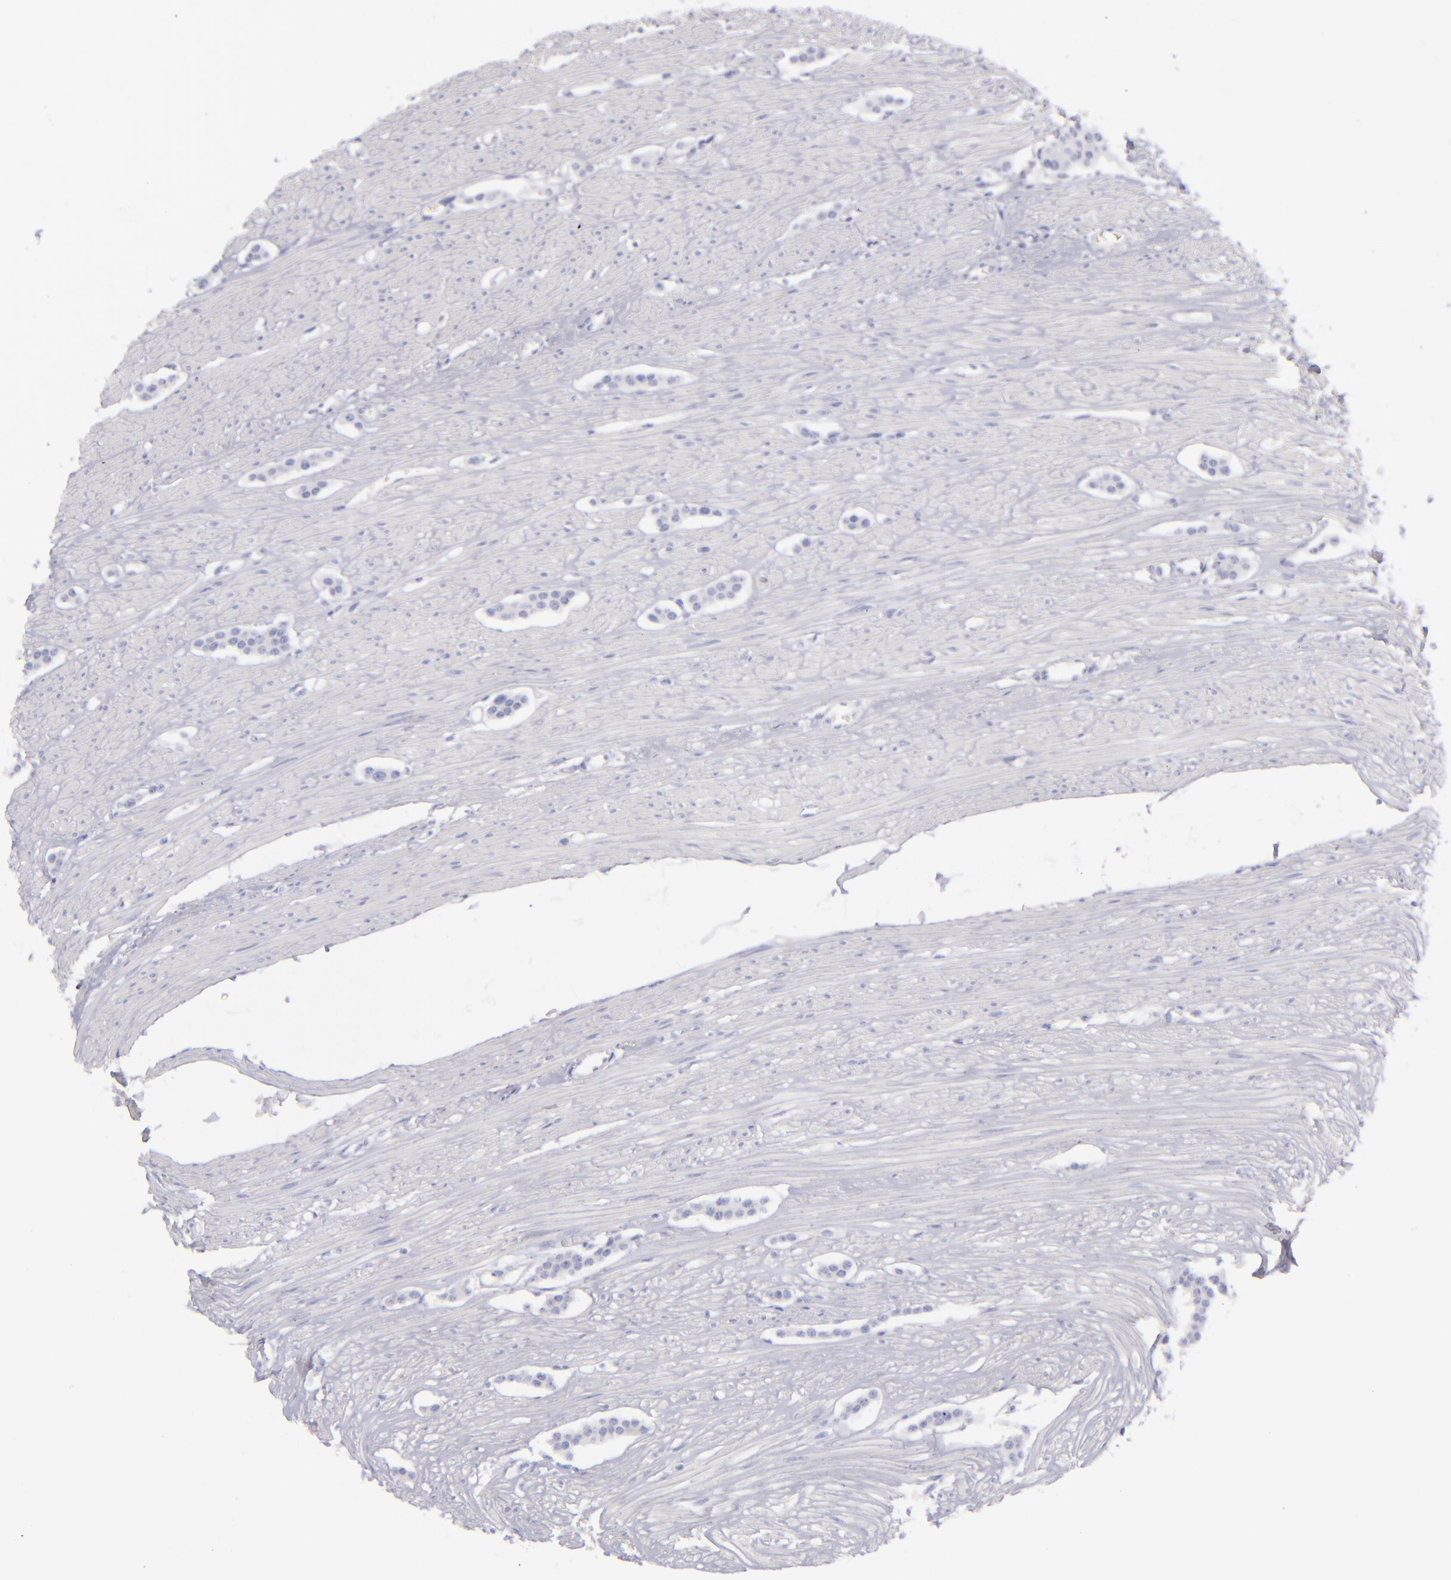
{"staining": {"intensity": "negative", "quantity": "none", "location": "none"}, "tissue": "carcinoid", "cell_type": "Tumor cells", "image_type": "cancer", "snomed": [{"axis": "morphology", "description": "Carcinoid, malignant, NOS"}, {"axis": "topography", "description": "Small intestine"}], "caption": "DAB (3,3'-diaminobenzidine) immunohistochemical staining of carcinoid displays no significant expression in tumor cells. The staining is performed using DAB brown chromogen with nuclei counter-stained in using hematoxylin.", "gene": "ANPEP", "patient": {"sex": "male", "age": 60}}